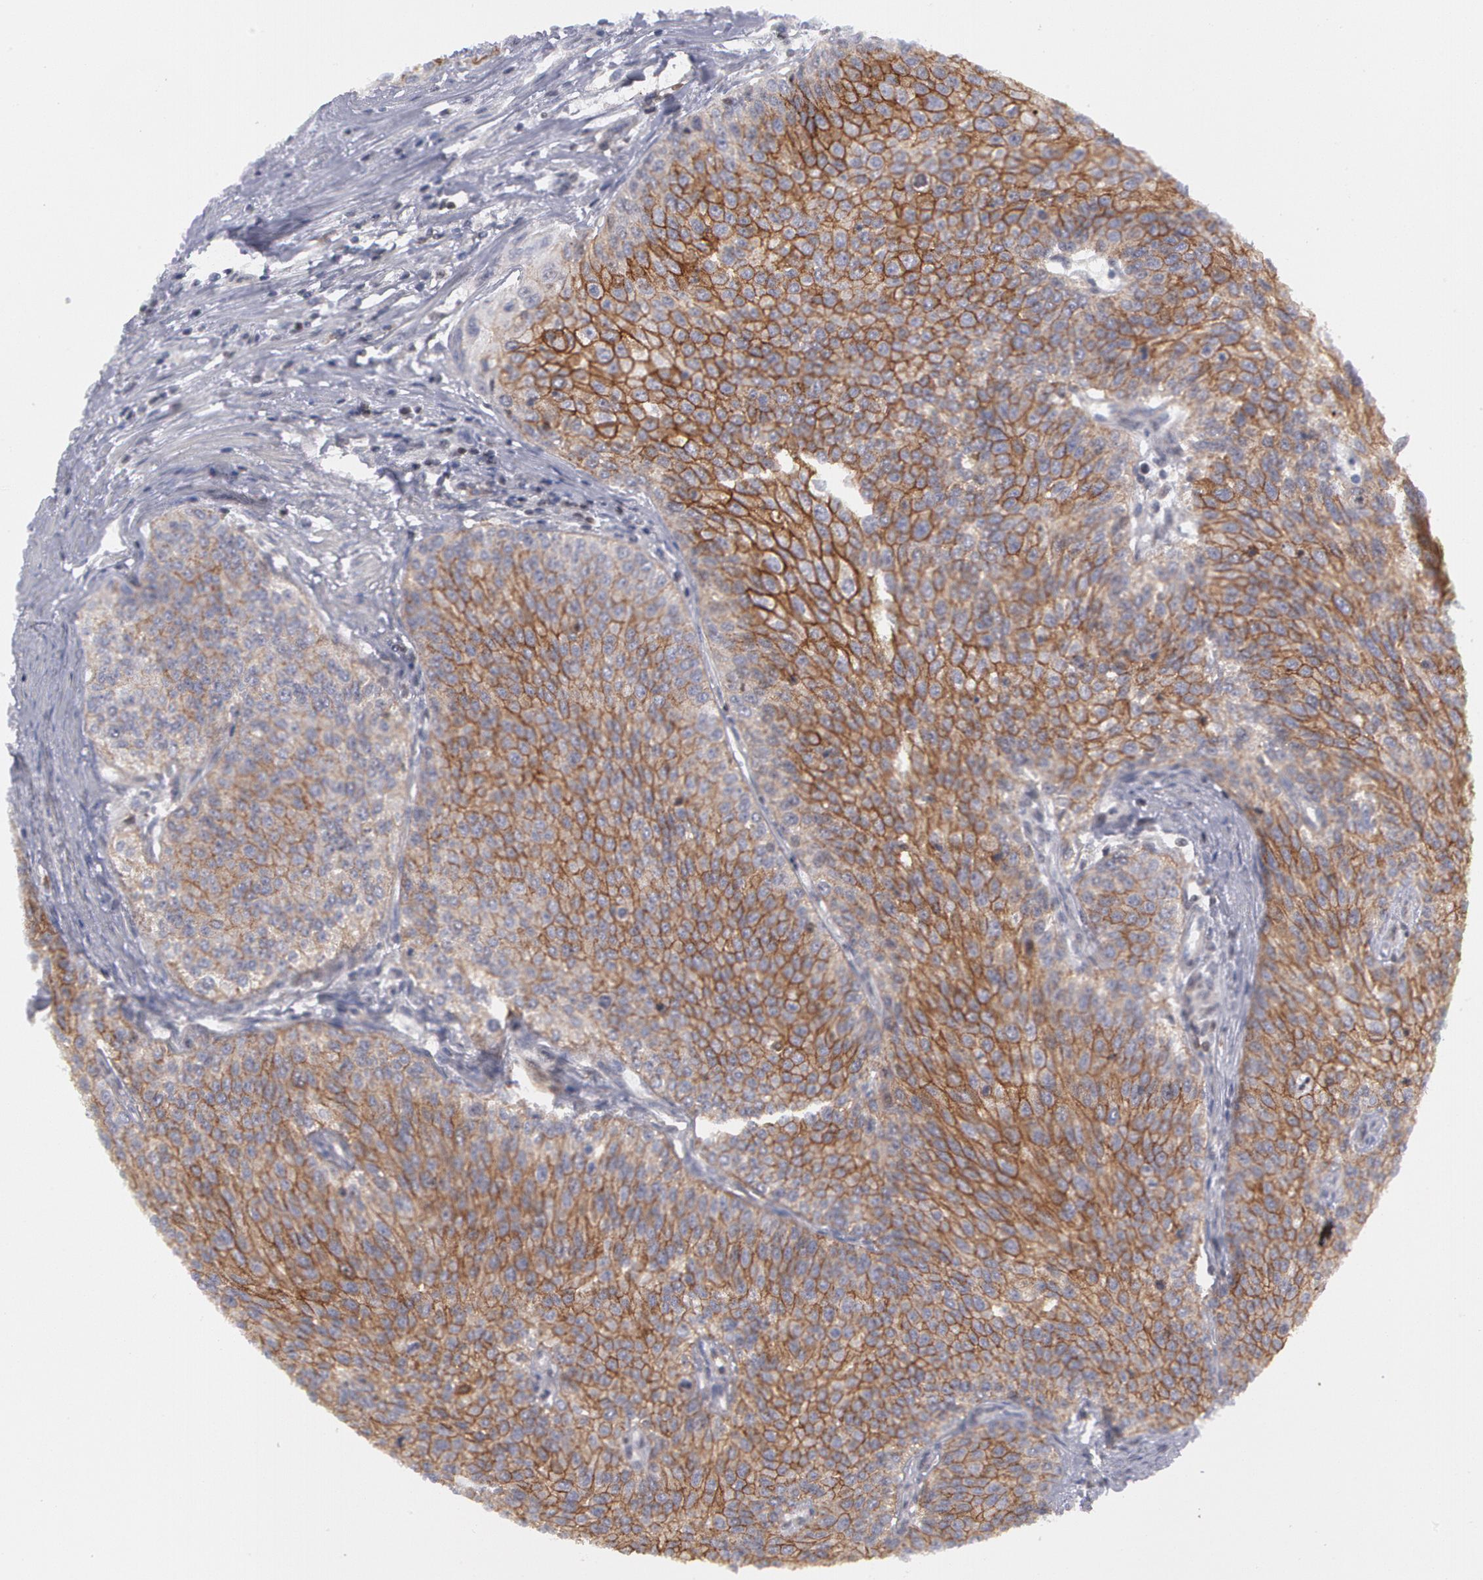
{"staining": {"intensity": "moderate", "quantity": ">75%", "location": "cytoplasmic/membranous"}, "tissue": "urothelial cancer", "cell_type": "Tumor cells", "image_type": "cancer", "snomed": [{"axis": "morphology", "description": "Urothelial carcinoma, Low grade"}, {"axis": "topography", "description": "Urinary bladder"}], "caption": "The image exhibits staining of urothelial carcinoma (low-grade), revealing moderate cytoplasmic/membranous protein expression (brown color) within tumor cells. The staining is performed using DAB (3,3'-diaminobenzidine) brown chromogen to label protein expression. The nuclei are counter-stained blue using hematoxylin.", "gene": "ERBB2", "patient": {"sex": "female", "age": 73}}